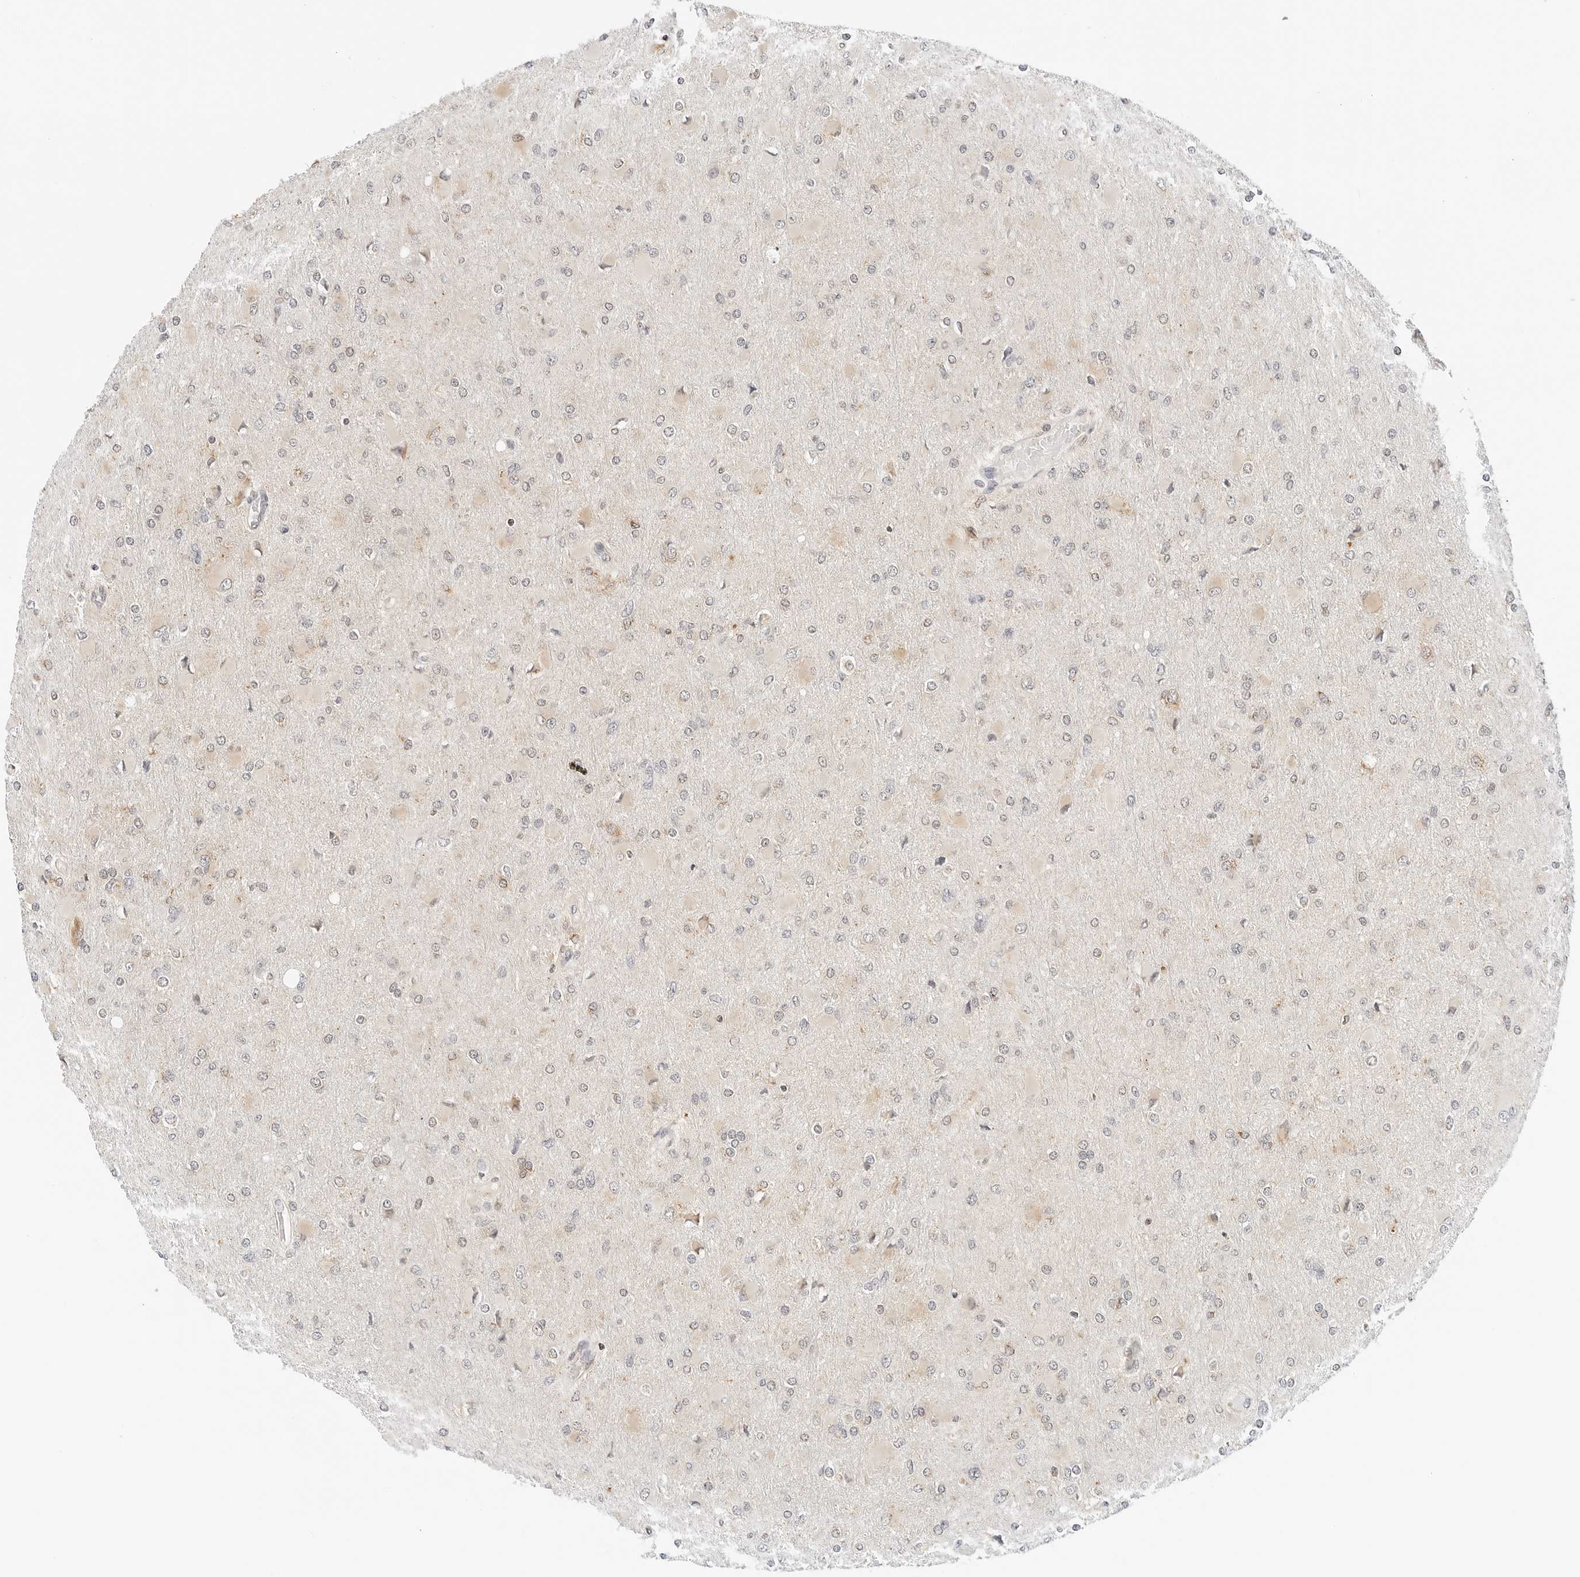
{"staining": {"intensity": "weak", "quantity": "25%-75%", "location": "cytoplasmic/membranous"}, "tissue": "glioma", "cell_type": "Tumor cells", "image_type": "cancer", "snomed": [{"axis": "morphology", "description": "Glioma, malignant, High grade"}, {"axis": "topography", "description": "Cerebral cortex"}], "caption": "An image showing weak cytoplasmic/membranous staining in approximately 25%-75% of tumor cells in glioma, as visualized by brown immunohistochemical staining.", "gene": "ATL1", "patient": {"sex": "female", "age": 36}}